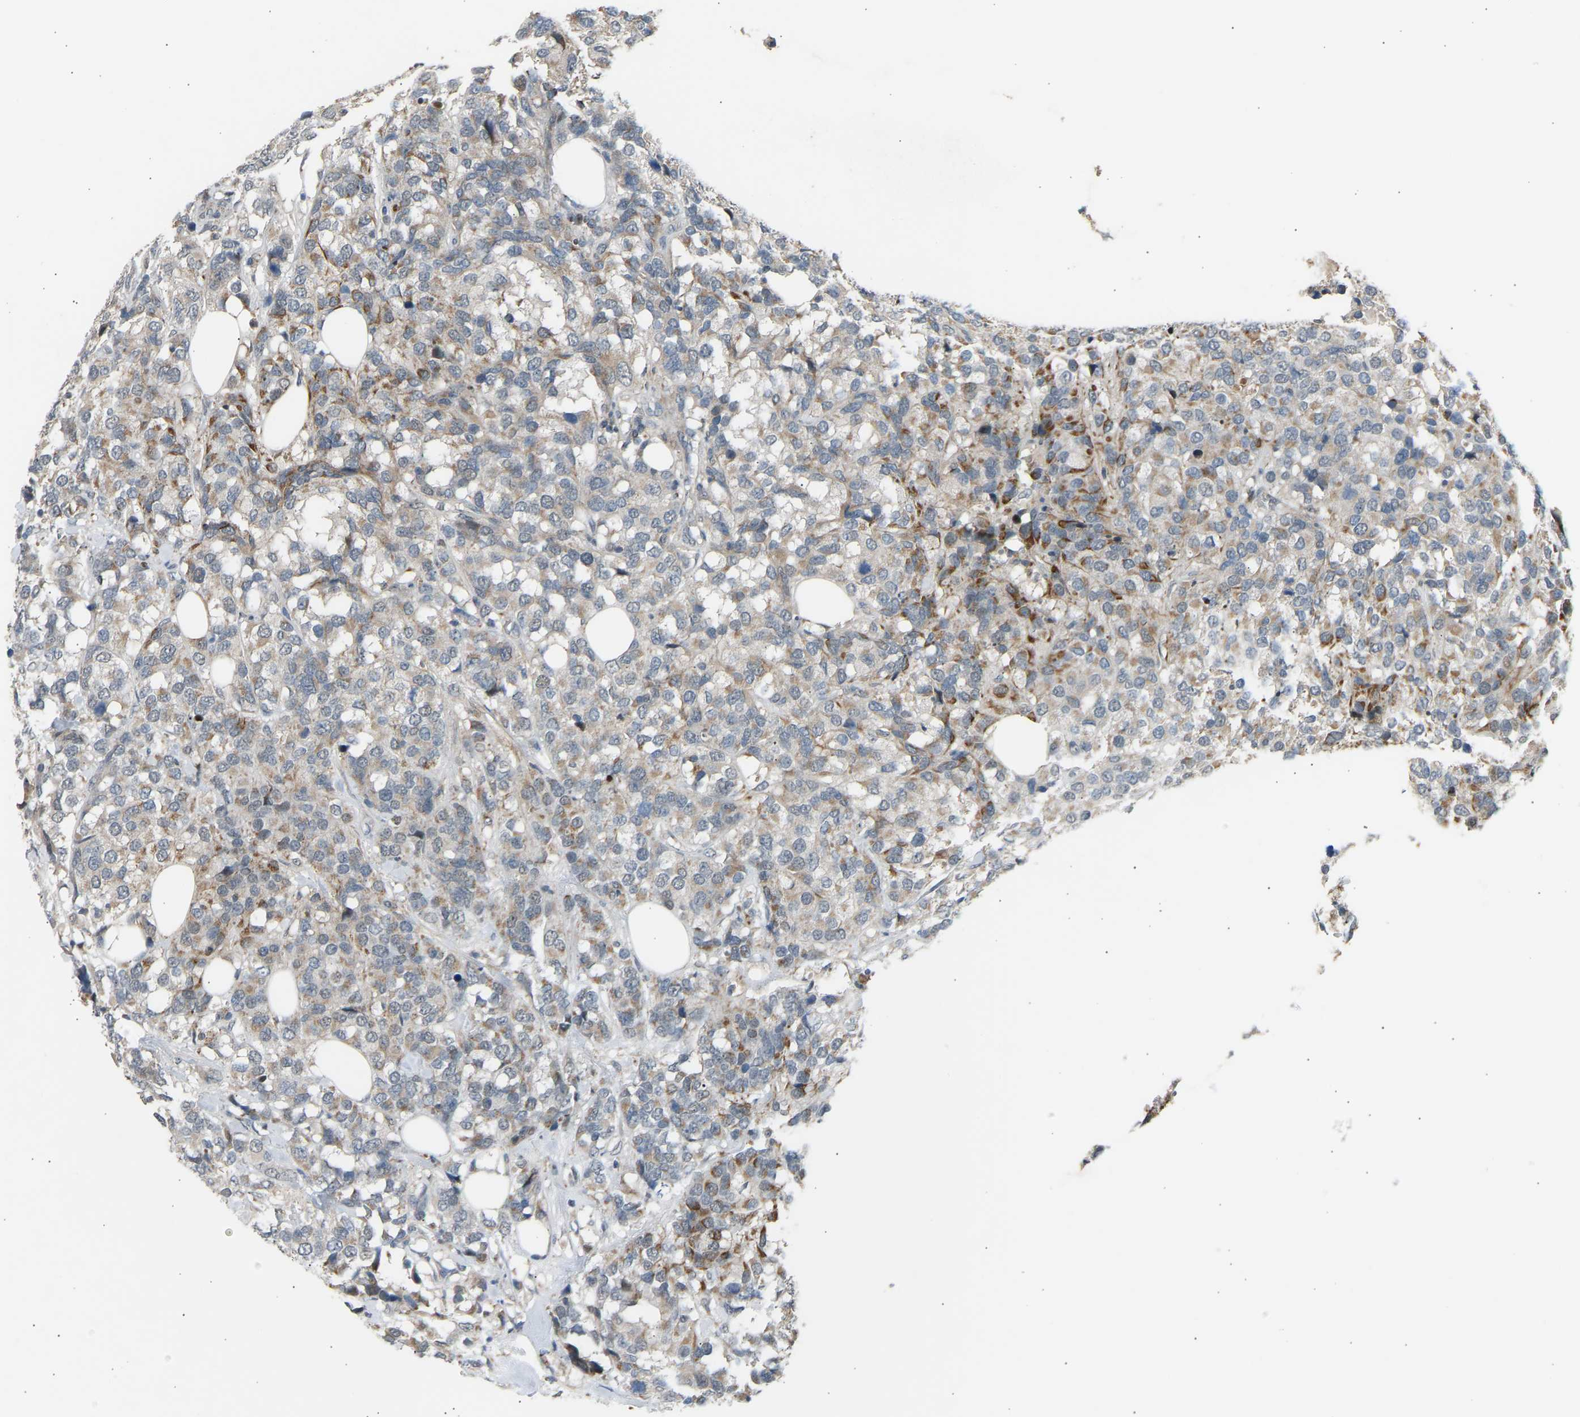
{"staining": {"intensity": "moderate", "quantity": "25%-75%", "location": "cytoplasmic/membranous"}, "tissue": "breast cancer", "cell_type": "Tumor cells", "image_type": "cancer", "snomed": [{"axis": "morphology", "description": "Lobular carcinoma"}, {"axis": "topography", "description": "Breast"}], "caption": "Protein expression analysis of breast cancer displays moderate cytoplasmic/membranous staining in about 25%-75% of tumor cells. The staining was performed using DAB to visualize the protein expression in brown, while the nuclei were stained in blue with hematoxylin (Magnification: 20x).", "gene": "VPS41", "patient": {"sex": "female", "age": 59}}